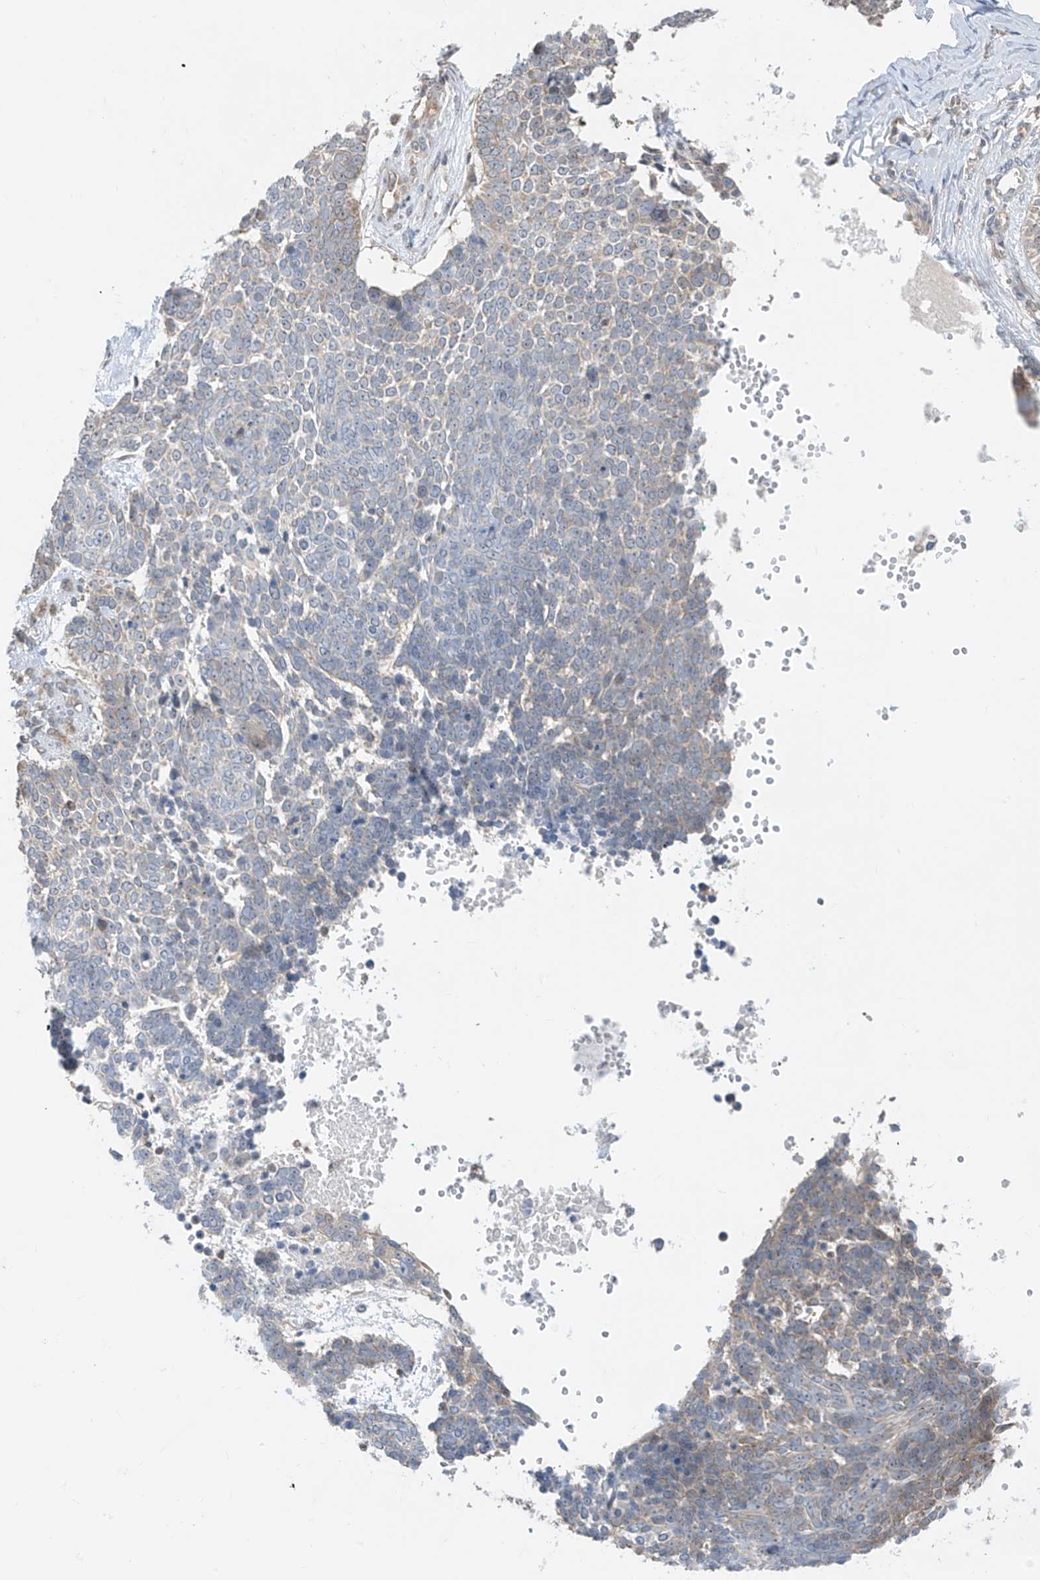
{"staining": {"intensity": "weak", "quantity": "<25%", "location": "cytoplasmic/membranous"}, "tissue": "skin cancer", "cell_type": "Tumor cells", "image_type": "cancer", "snomed": [{"axis": "morphology", "description": "Basal cell carcinoma"}, {"axis": "topography", "description": "Skin"}], "caption": "This is a image of IHC staining of basal cell carcinoma (skin), which shows no expression in tumor cells.", "gene": "TTC38", "patient": {"sex": "female", "age": 81}}